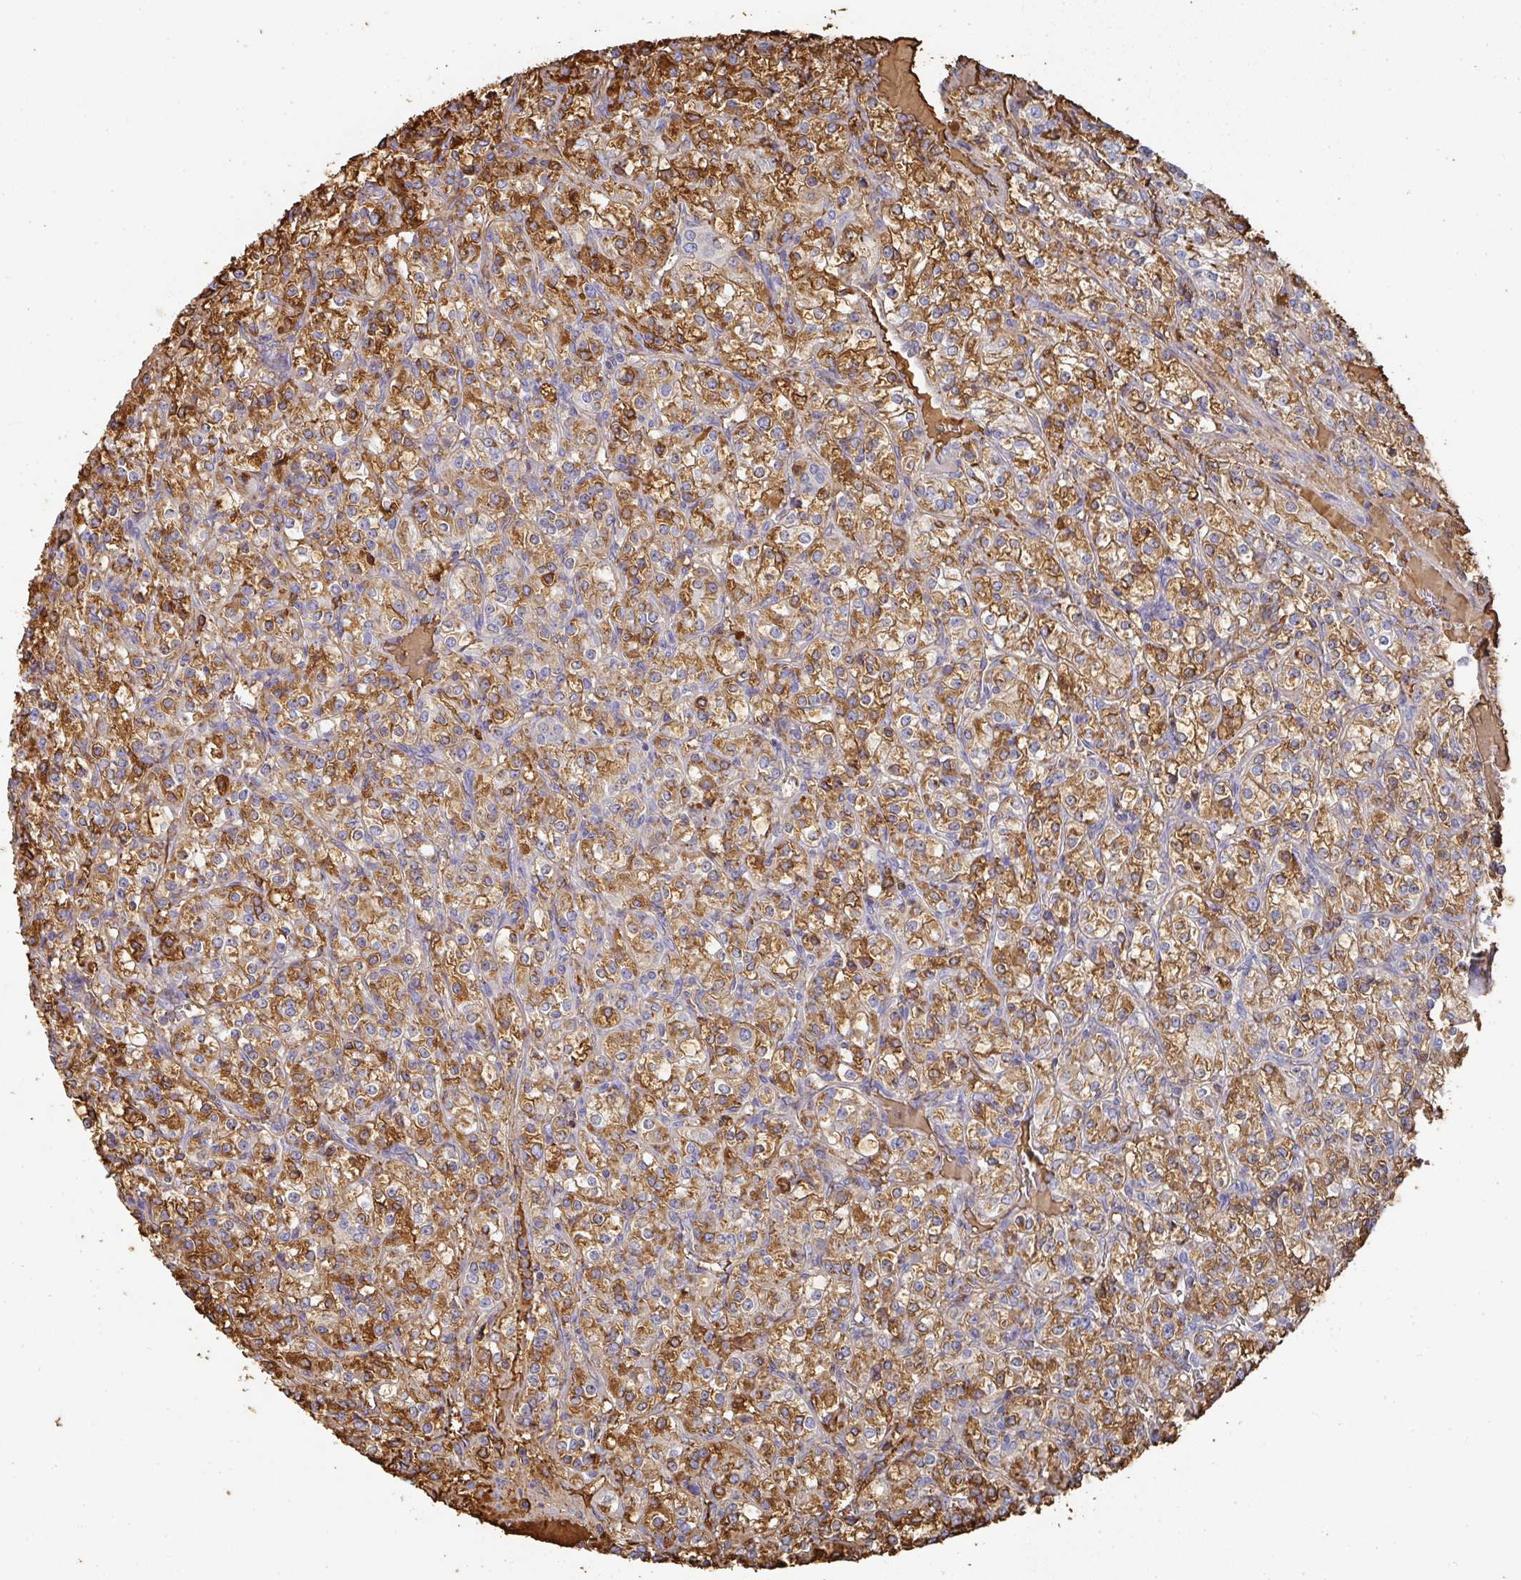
{"staining": {"intensity": "moderate", "quantity": ">75%", "location": "cytoplasmic/membranous"}, "tissue": "renal cancer", "cell_type": "Tumor cells", "image_type": "cancer", "snomed": [{"axis": "morphology", "description": "Adenocarcinoma, NOS"}, {"axis": "topography", "description": "Kidney"}], "caption": "Approximately >75% of tumor cells in human renal cancer show moderate cytoplasmic/membranous protein expression as visualized by brown immunohistochemical staining.", "gene": "ALB", "patient": {"sex": "male", "age": 77}}